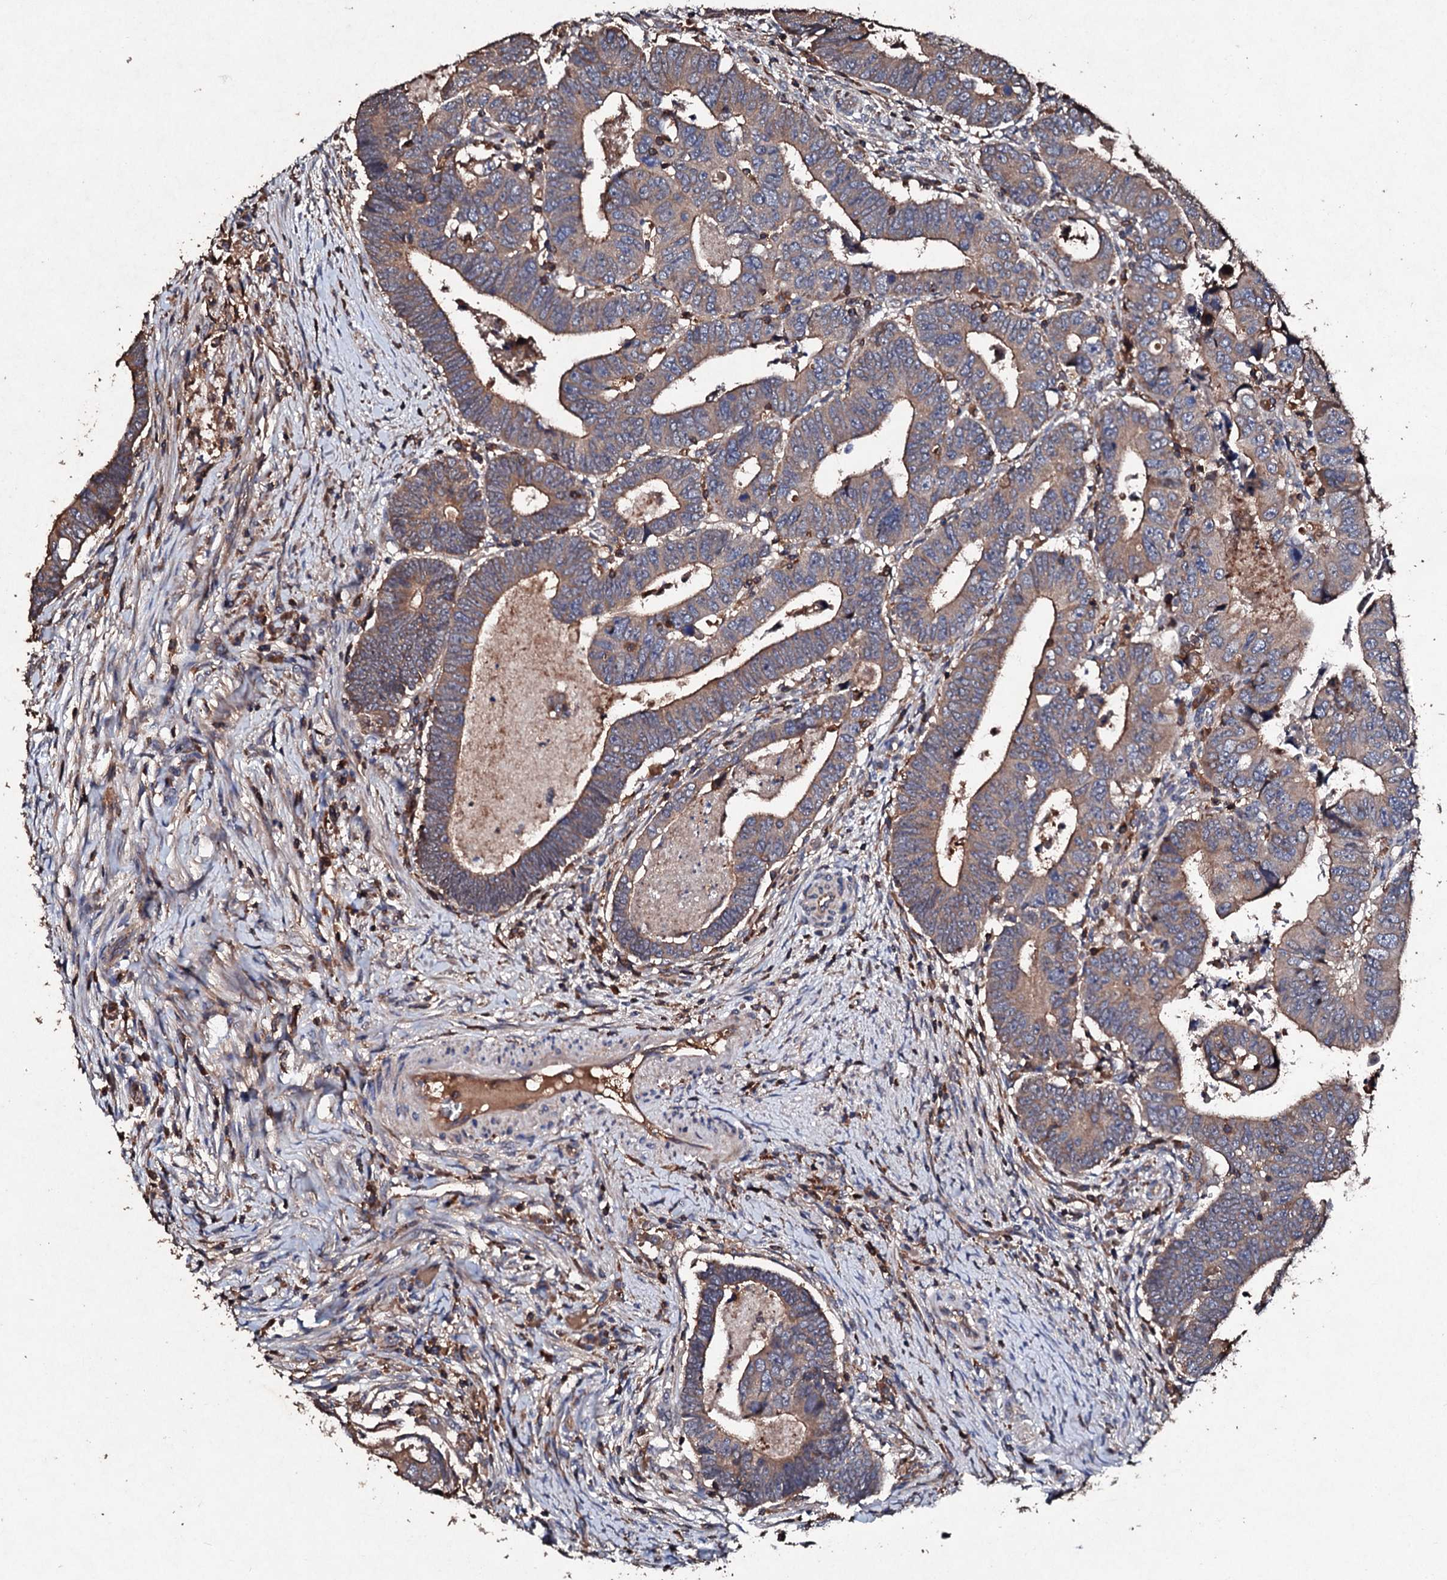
{"staining": {"intensity": "moderate", "quantity": ">75%", "location": "cytoplasmic/membranous"}, "tissue": "colorectal cancer", "cell_type": "Tumor cells", "image_type": "cancer", "snomed": [{"axis": "morphology", "description": "Normal tissue, NOS"}, {"axis": "morphology", "description": "Adenocarcinoma, NOS"}, {"axis": "topography", "description": "Rectum"}], "caption": "High-power microscopy captured an immunohistochemistry (IHC) histopathology image of adenocarcinoma (colorectal), revealing moderate cytoplasmic/membranous positivity in about >75% of tumor cells. Immunohistochemistry stains the protein of interest in brown and the nuclei are stained blue.", "gene": "KERA", "patient": {"sex": "female", "age": 65}}